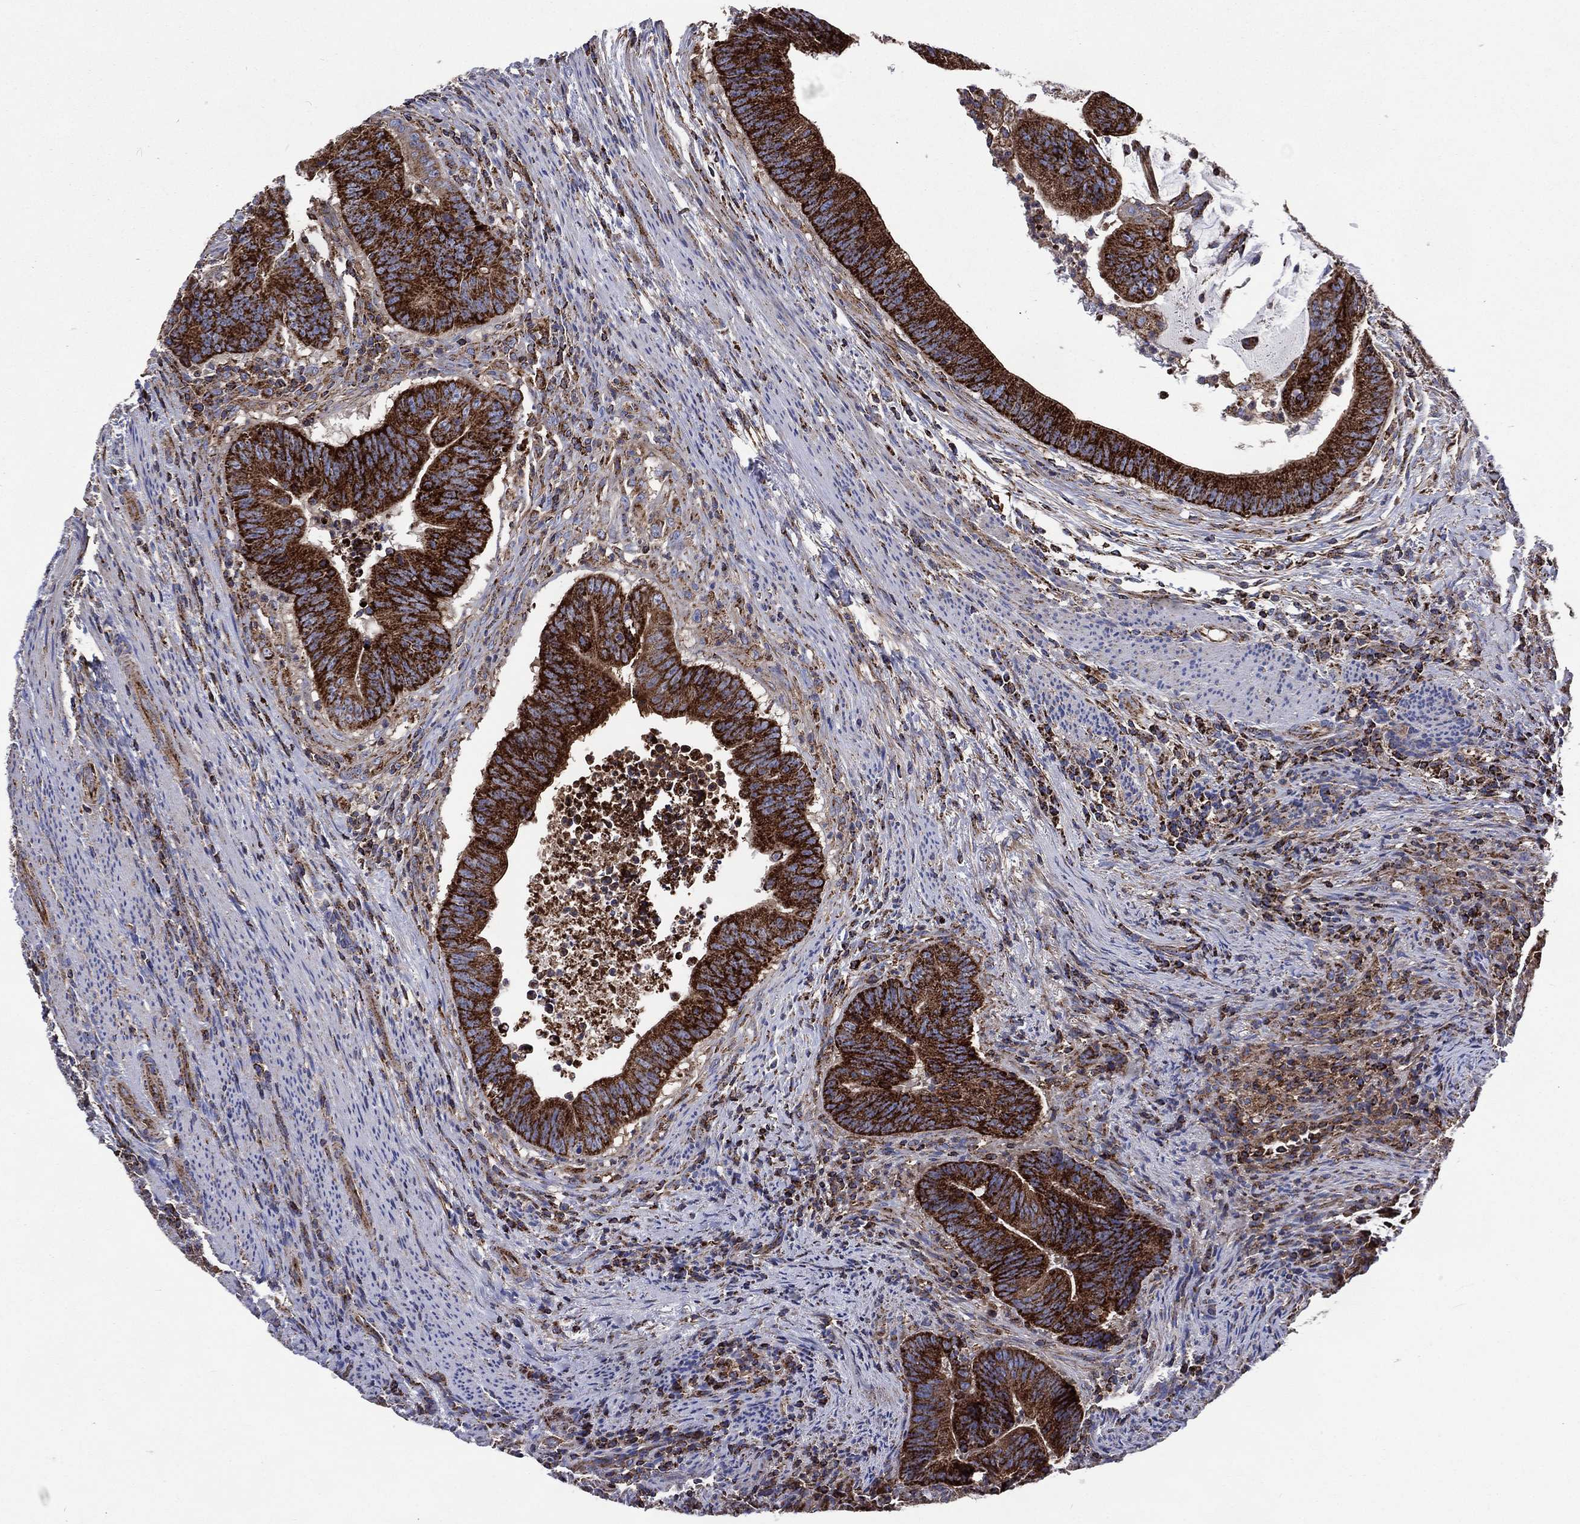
{"staining": {"intensity": "strong", "quantity": ">75%", "location": "cytoplasmic/membranous"}, "tissue": "colorectal cancer", "cell_type": "Tumor cells", "image_type": "cancer", "snomed": [{"axis": "morphology", "description": "Adenocarcinoma, NOS"}, {"axis": "topography", "description": "Colon"}], "caption": "A micrograph of colorectal cancer (adenocarcinoma) stained for a protein shows strong cytoplasmic/membranous brown staining in tumor cells.", "gene": "ANKRD37", "patient": {"sex": "female", "age": 87}}